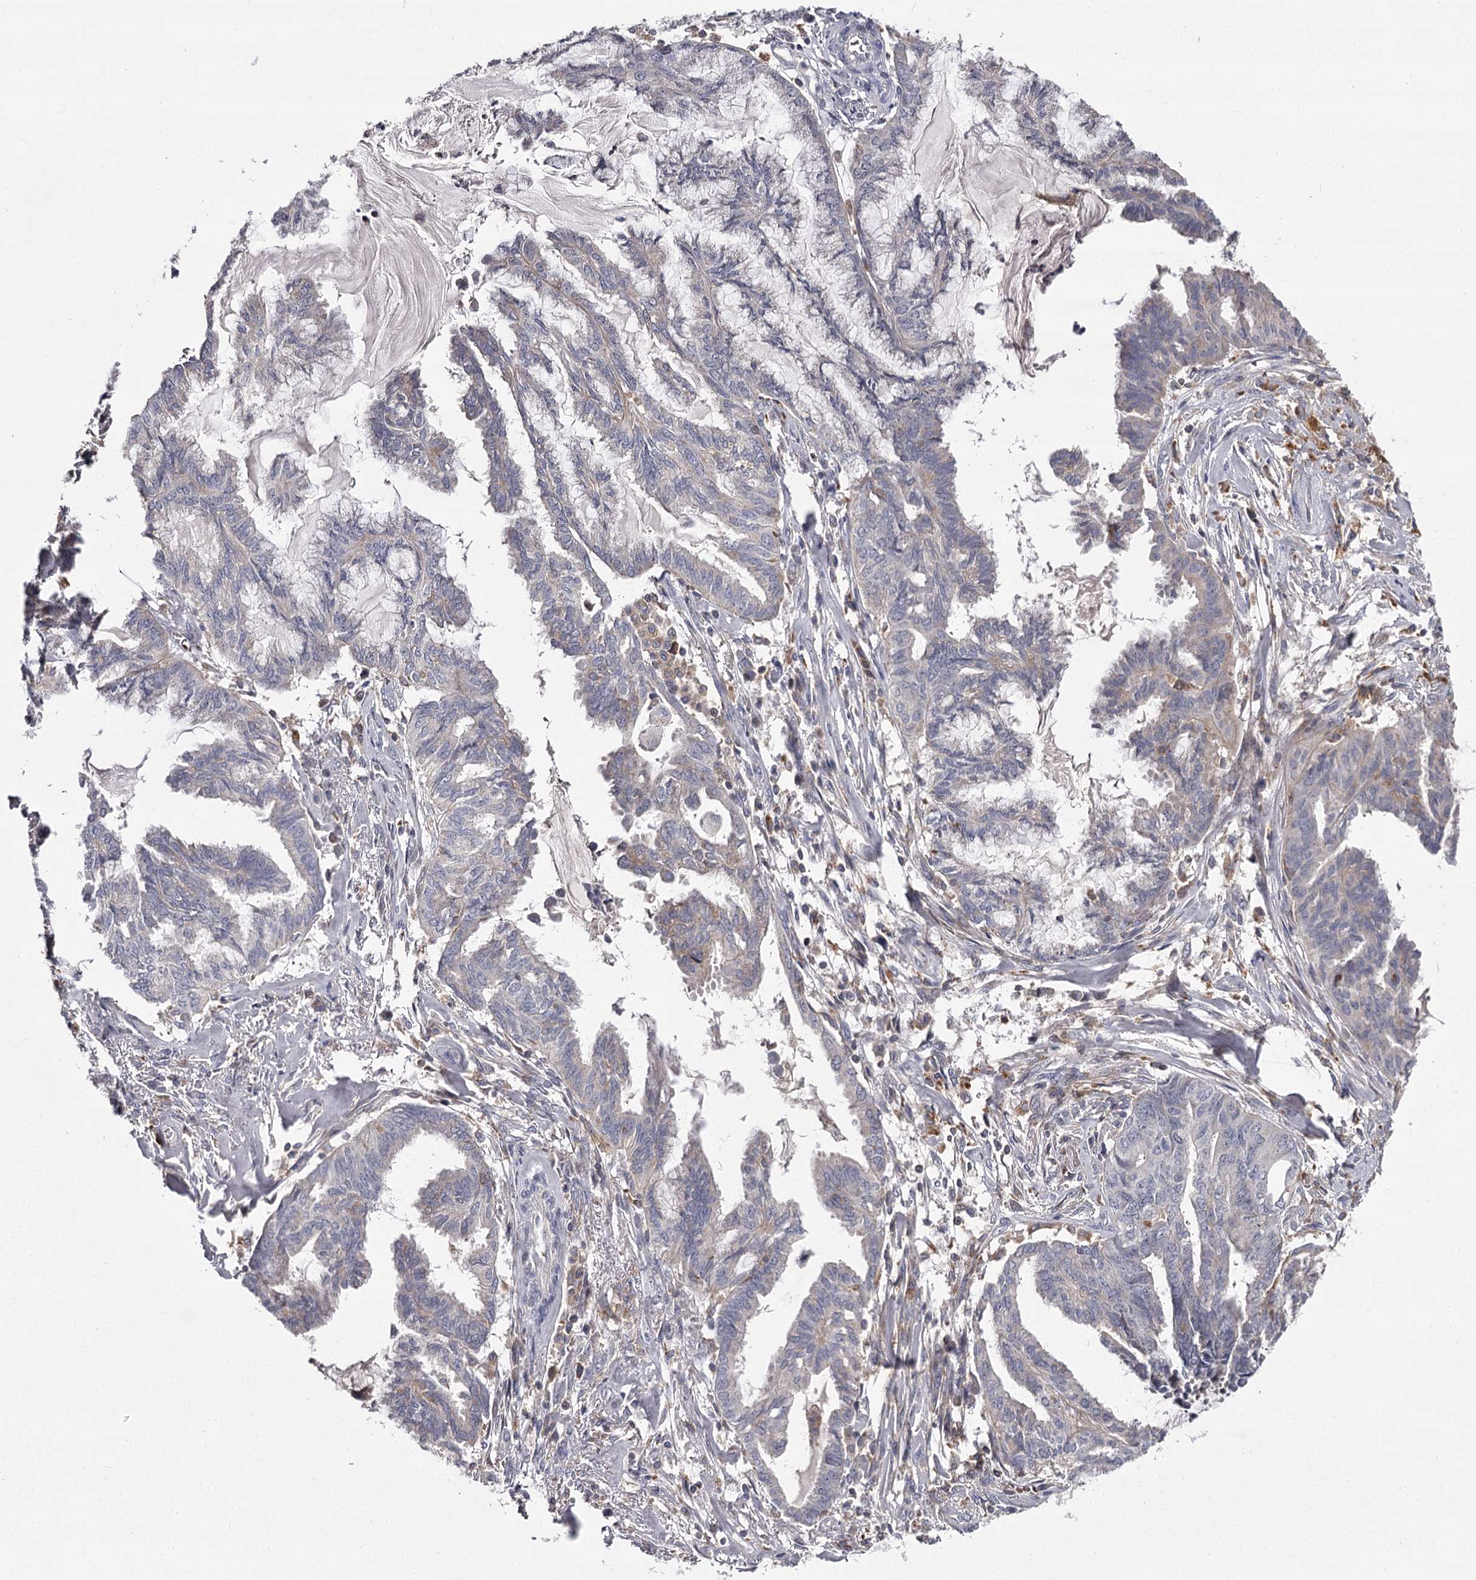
{"staining": {"intensity": "weak", "quantity": "<25%", "location": "cytoplasmic/membranous"}, "tissue": "endometrial cancer", "cell_type": "Tumor cells", "image_type": "cancer", "snomed": [{"axis": "morphology", "description": "Adenocarcinoma, NOS"}, {"axis": "topography", "description": "Endometrium"}], "caption": "This is a photomicrograph of IHC staining of adenocarcinoma (endometrial), which shows no expression in tumor cells.", "gene": "RASSF6", "patient": {"sex": "female", "age": 86}}